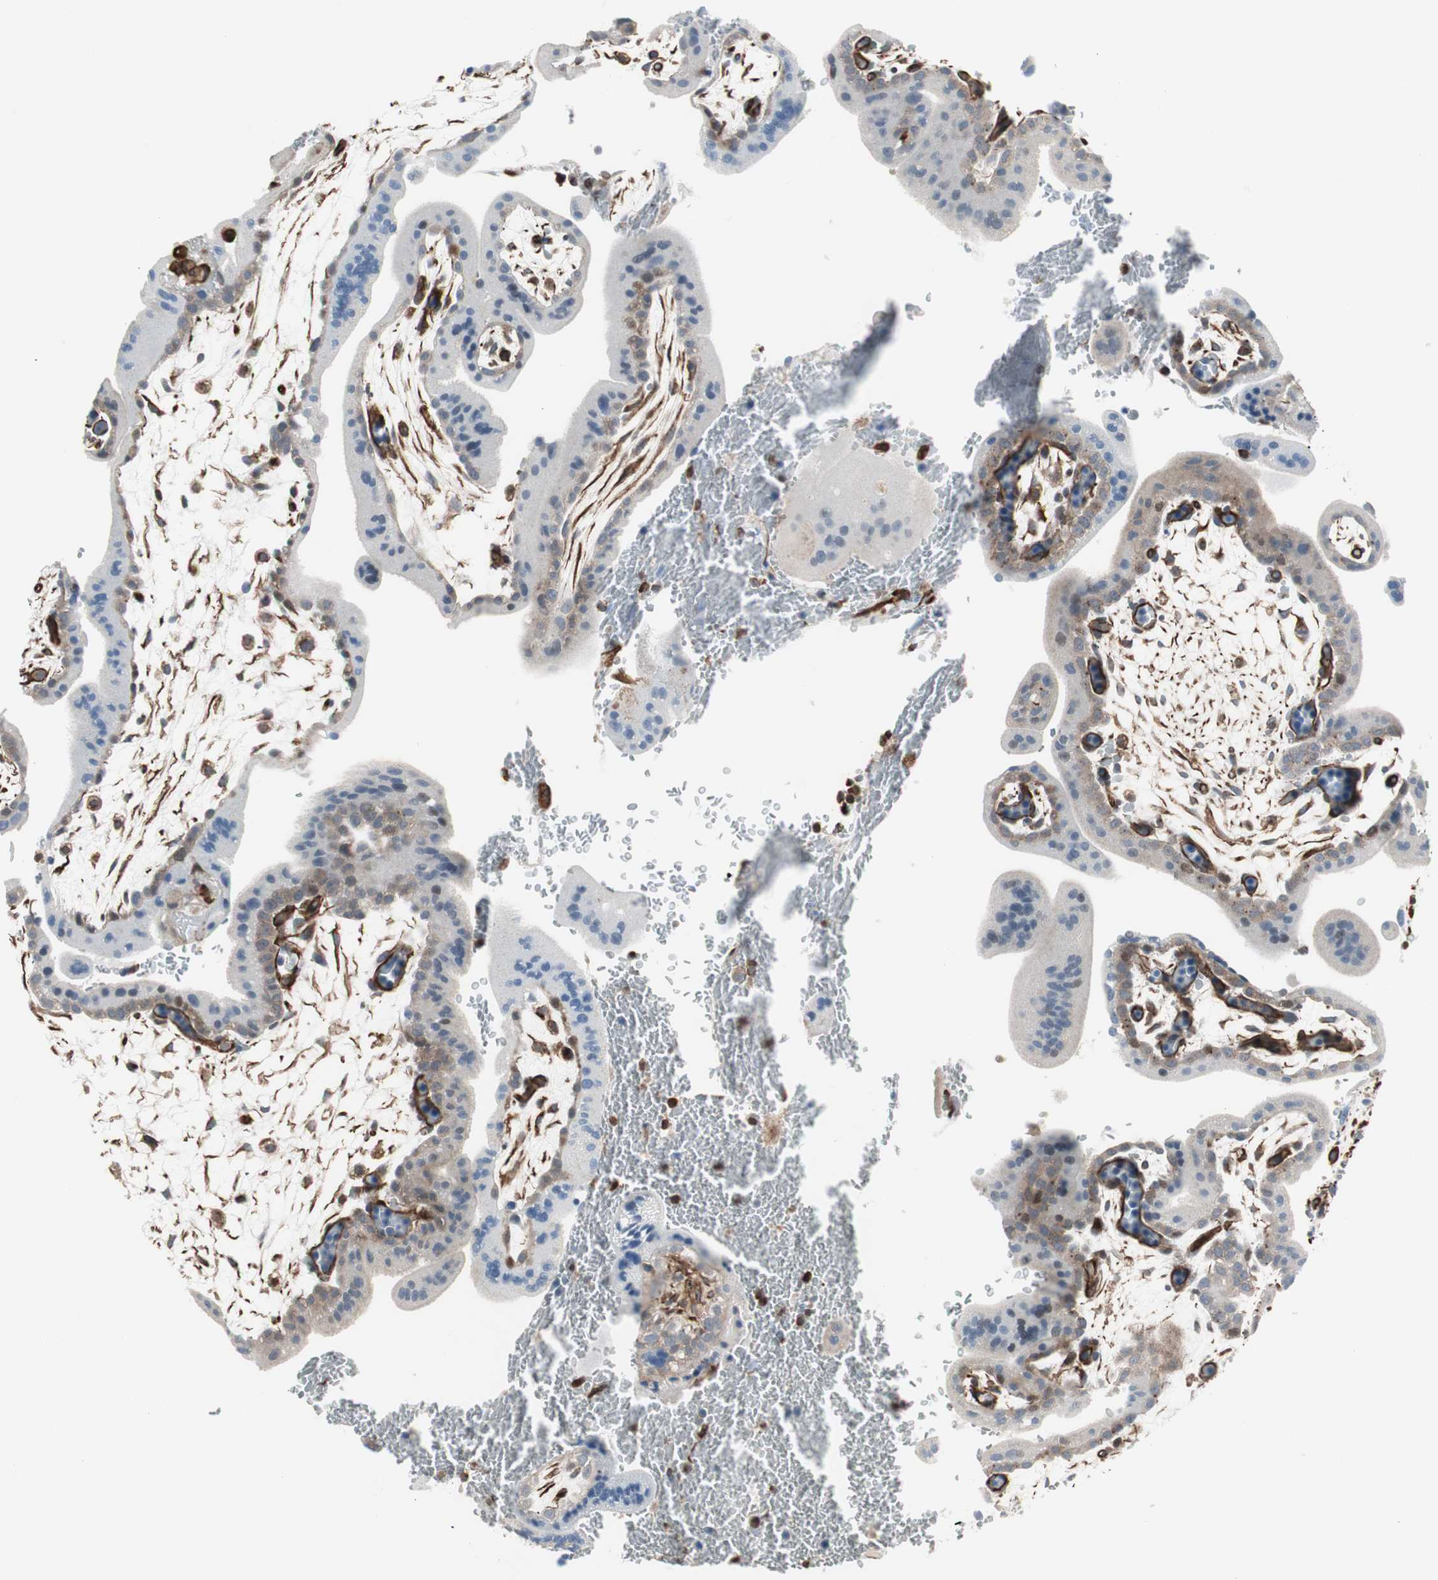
{"staining": {"intensity": "weak", "quantity": "25%-75%", "location": "cytoplasmic/membranous"}, "tissue": "placenta", "cell_type": "Trophoblastic cells", "image_type": "normal", "snomed": [{"axis": "morphology", "description": "Normal tissue, NOS"}, {"axis": "topography", "description": "Placenta"}], "caption": "Brown immunohistochemical staining in benign placenta shows weak cytoplasmic/membranous positivity in about 25%-75% of trophoblastic cells.", "gene": "MAD2L2", "patient": {"sex": "female", "age": 35}}